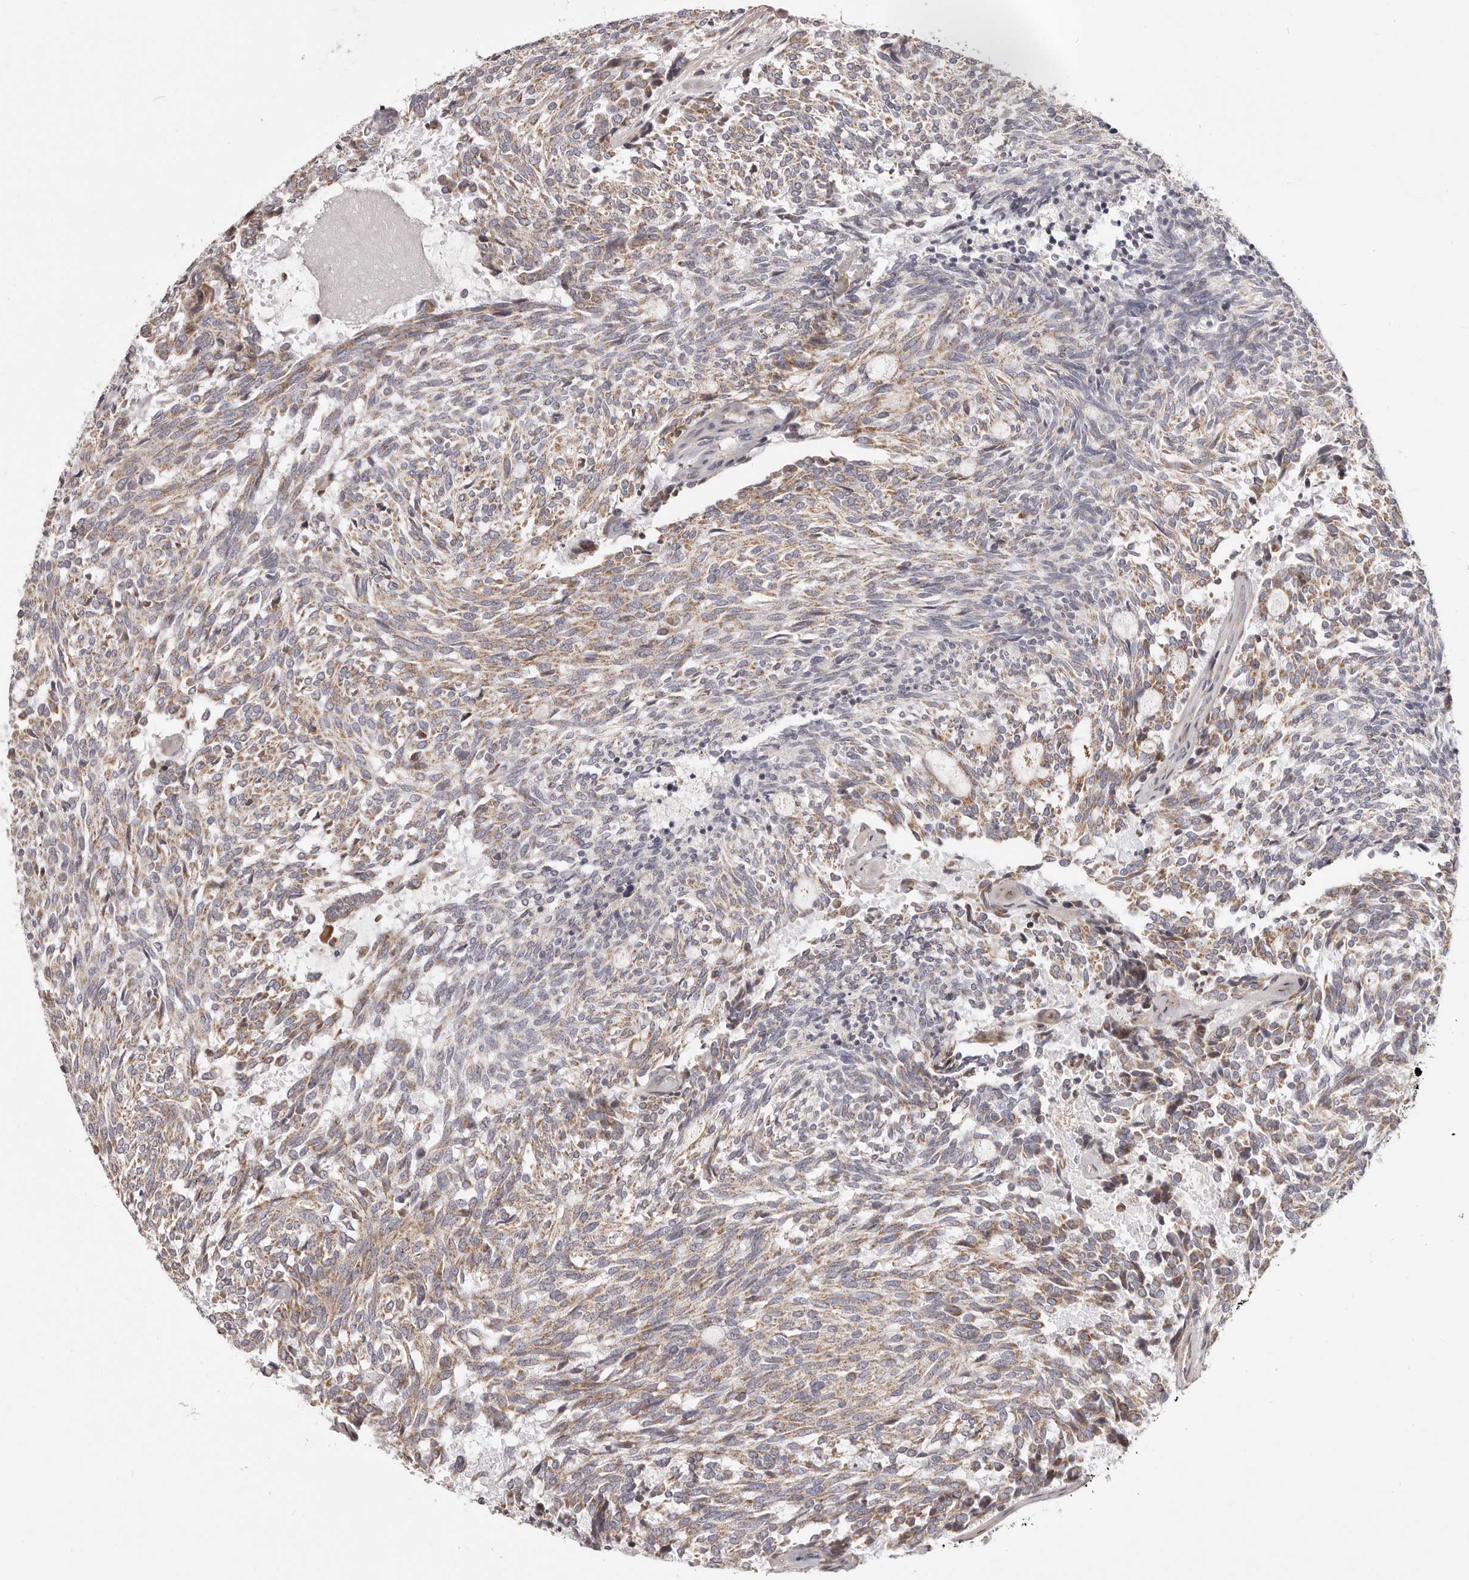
{"staining": {"intensity": "moderate", "quantity": "25%-75%", "location": "cytoplasmic/membranous"}, "tissue": "carcinoid", "cell_type": "Tumor cells", "image_type": "cancer", "snomed": [{"axis": "morphology", "description": "Carcinoid, malignant, NOS"}, {"axis": "topography", "description": "Pancreas"}], "caption": "The micrograph shows immunohistochemical staining of carcinoid. There is moderate cytoplasmic/membranous positivity is seen in about 25%-75% of tumor cells.", "gene": "MRPS10", "patient": {"sex": "female", "age": 54}}